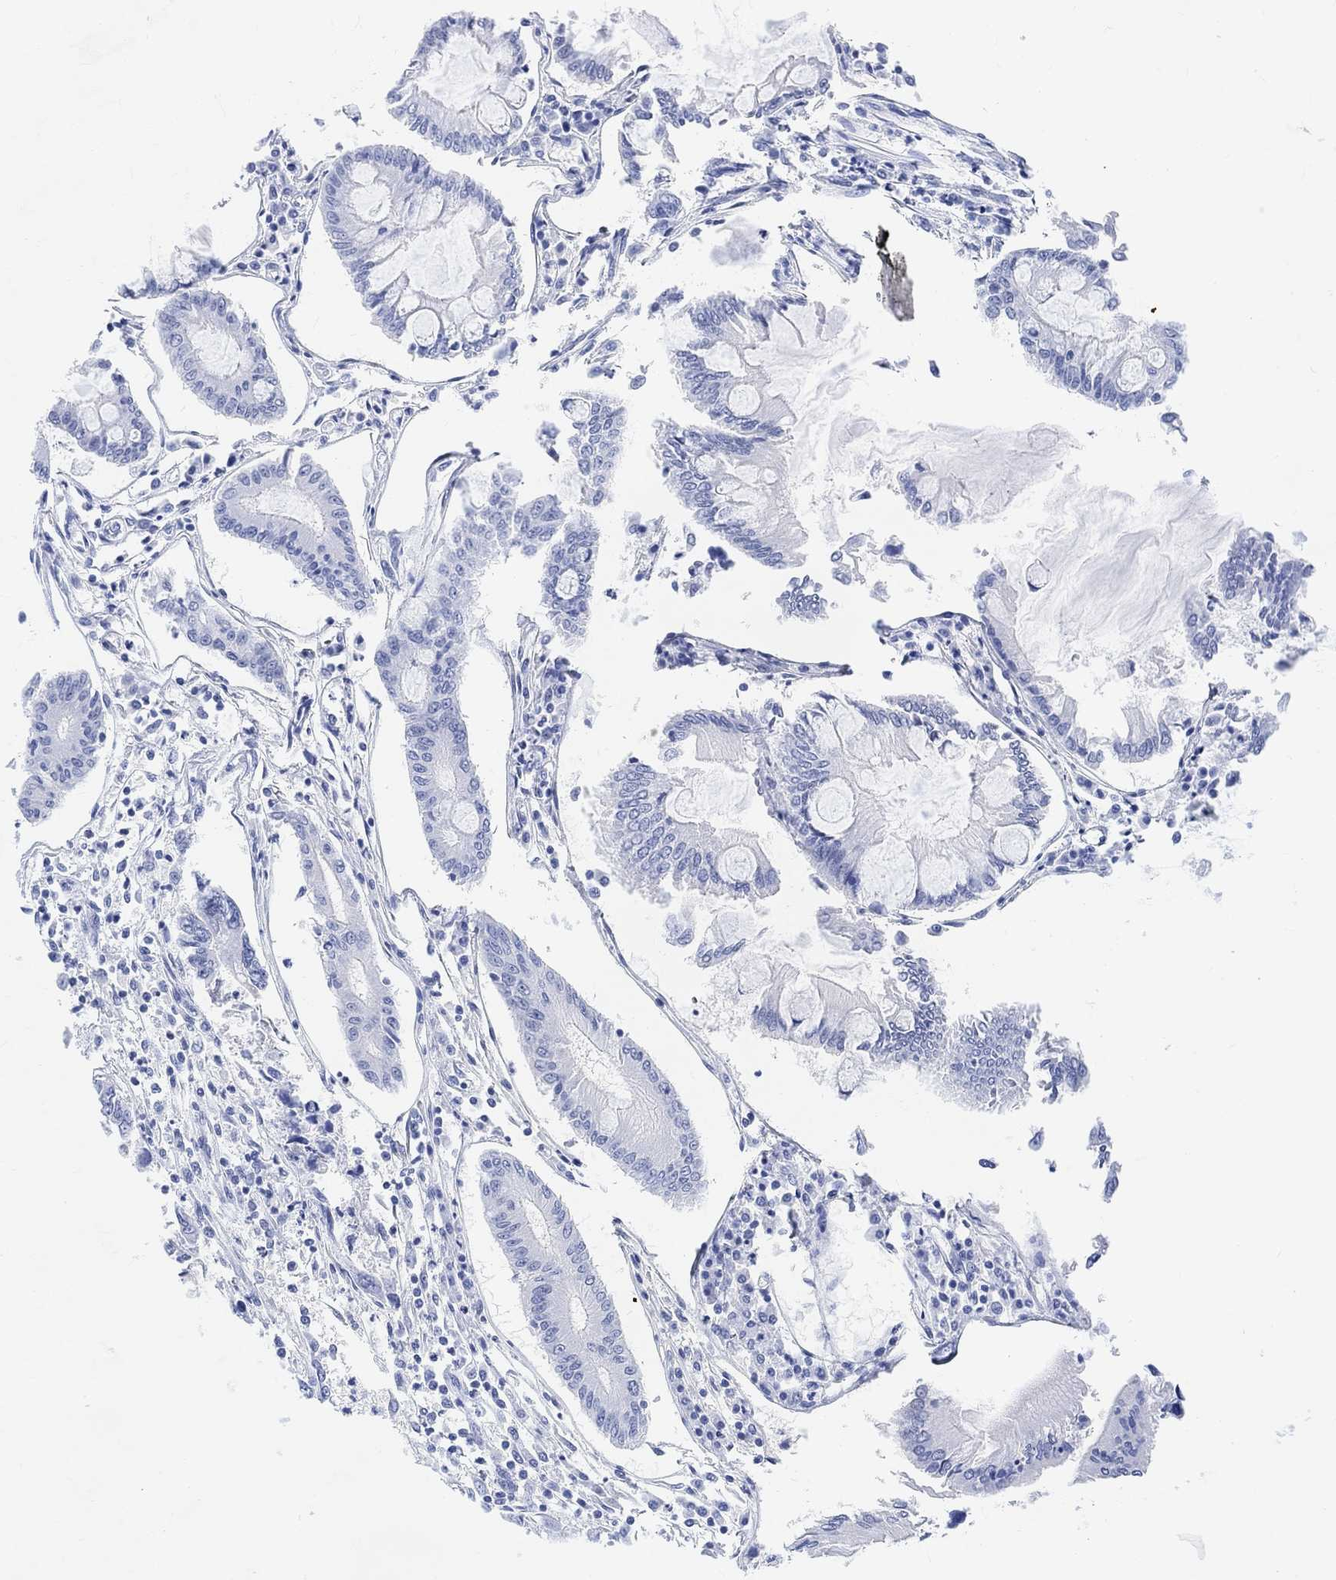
{"staining": {"intensity": "negative", "quantity": "none", "location": "none"}, "tissue": "colorectal cancer", "cell_type": "Tumor cells", "image_type": "cancer", "snomed": [{"axis": "morphology", "description": "Adenocarcinoma, NOS"}, {"axis": "topography", "description": "Colon"}], "caption": "The immunohistochemistry (IHC) micrograph has no significant staining in tumor cells of colorectal cancer (adenocarcinoma) tissue.", "gene": "ENO4", "patient": {"sex": "female", "age": 65}}